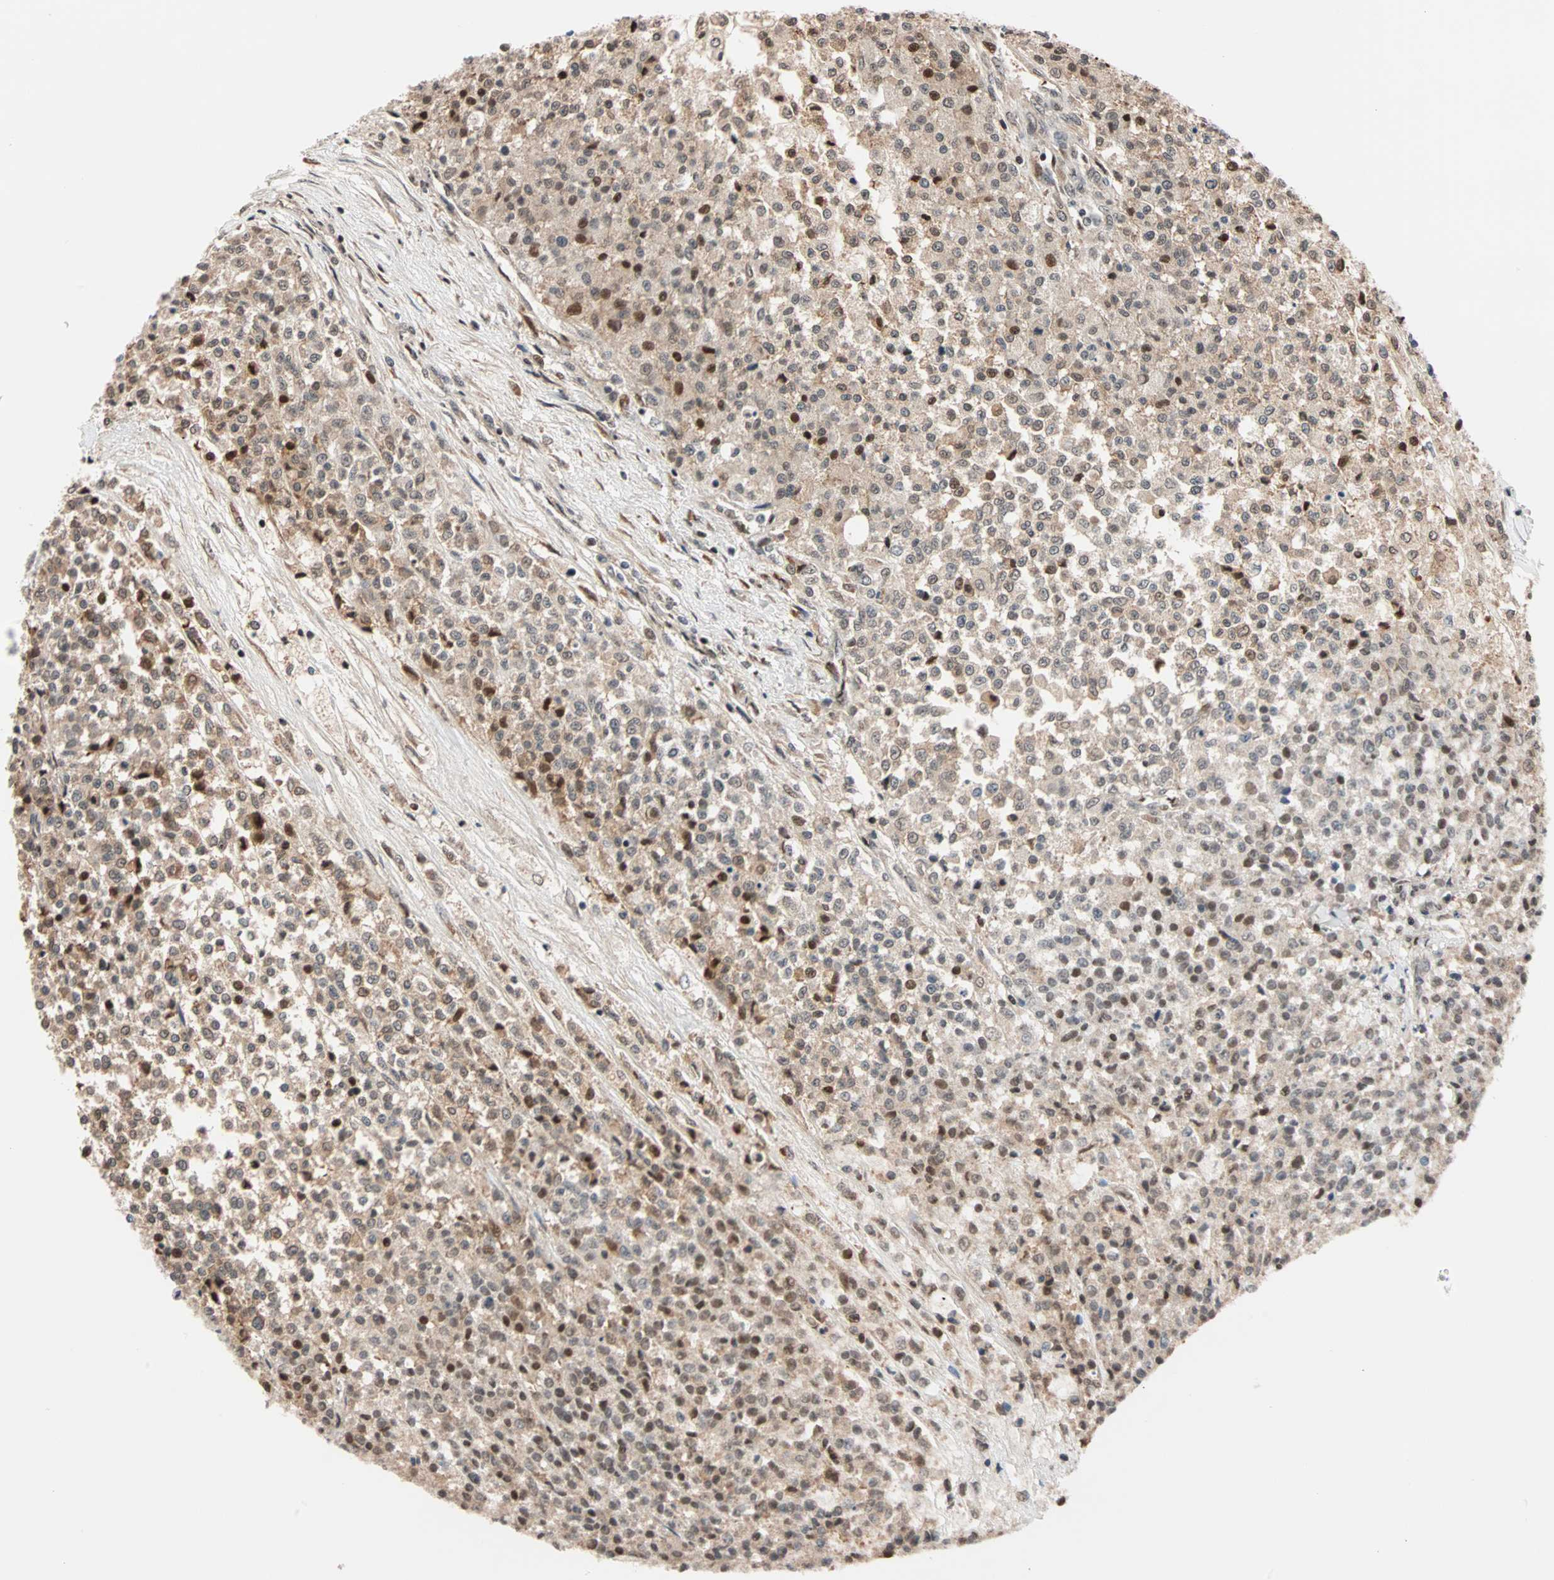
{"staining": {"intensity": "moderate", "quantity": ">75%", "location": "cytoplasmic/membranous,nuclear"}, "tissue": "testis cancer", "cell_type": "Tumor cells", "image_type": "cancer", "snomed": [{"axis": "morphology", "description": "Seminoma, NOS"}, {"axis": "topography", "description": "Testis"}], "caption": "Moderate cytoplasmic/membranous and nuclear staining for a protein is identified in about >75% of tumor cells of testis cancer (seminoma) using immunohistochemistry (IHC).", "gene": "HECW1", "patient": {"sex": "male", "age": 59}}